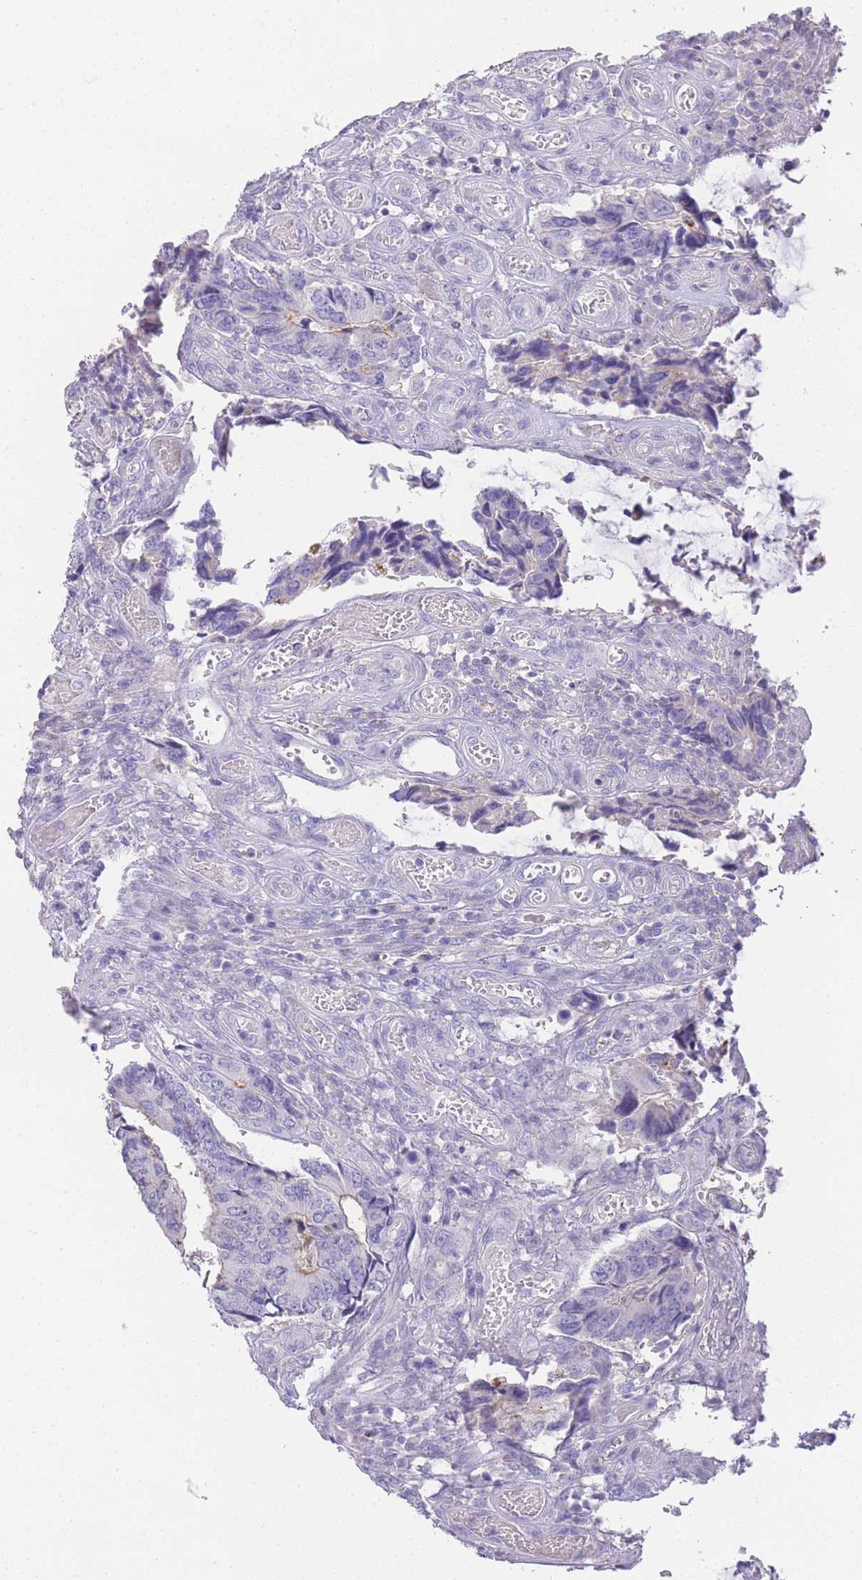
{"staining": {"intensity": "negative", "quantity": "none", "location": "none"}, "tissue": "colorectal cancer", "cell_type": "Tumor cells", "image_type": "cancer", "snomed": [{"axis": "morphology", "description": "Adenocarcinoma, NOS"}, {"axis": "topography", "description": "Colon"}], "caption": "Immunohistochemistry micrograph of neoplastic tissue: adenocarcinoma (colorectal) stained with DAB (3,3'-diaminobenzidine) displays no significant protein staining in tumor cells. (Brightfield microscopy of DAB (3,3'-diaminobenzidine) immunohistochemistry (IHC) at high magnification).", "gene": "DPP4", "patient": {"sex": "male", "age": 87}}